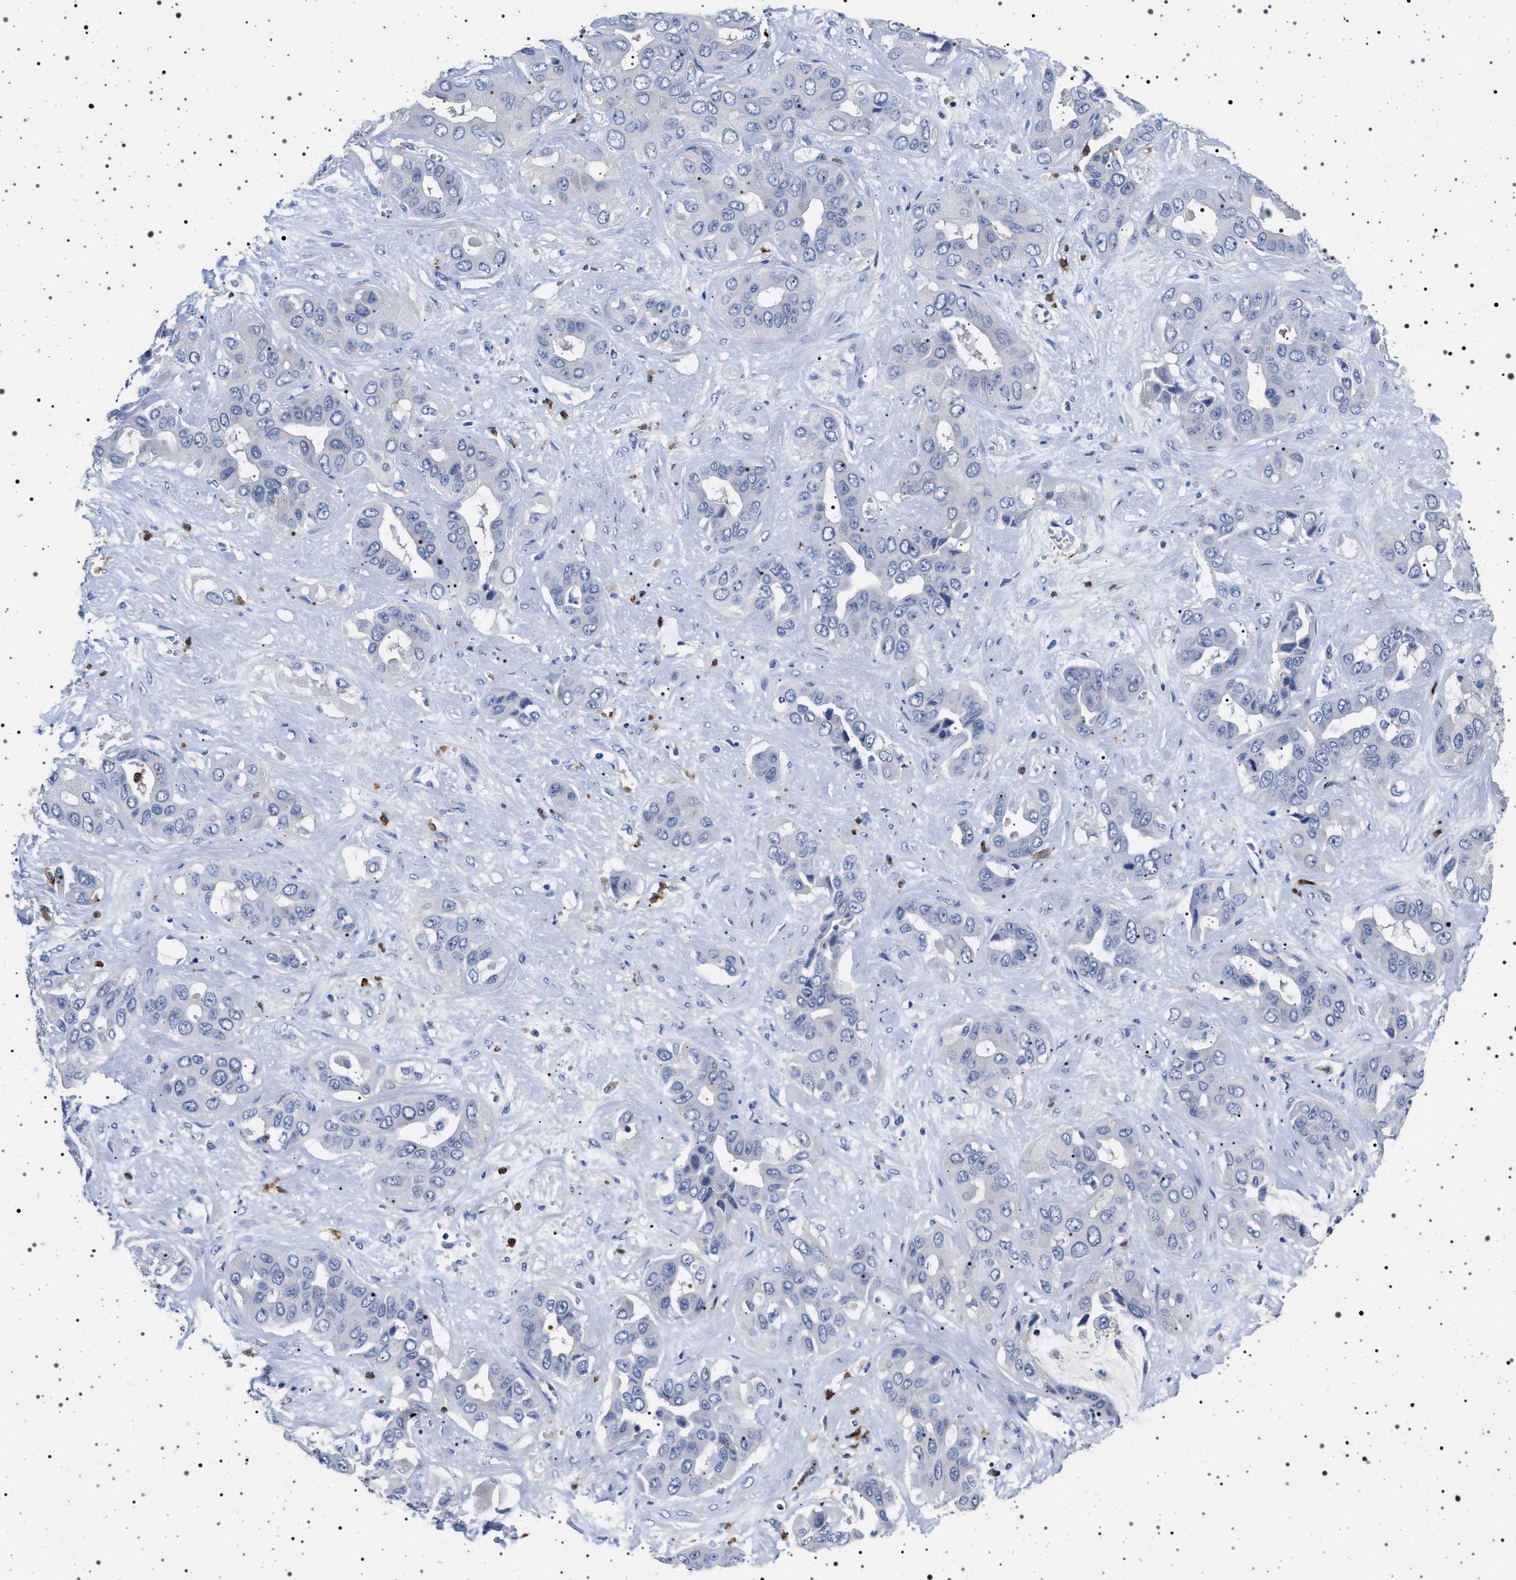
{"staining": {"intensity": "negative", "quantity": "none", "location": "none"}, "tissue": "liver cancer", "cell_type": "Tumor cells", "image_type": "cancer", "snomed": [{"axis": "morphology", "description": "Cholangiocarcinoma"}, {"axis": "topography", "description": "Liver"}], "caption": "Liver cancer (cholangiocarcinoma) was stained to show a protein in brown. There is no significant expression in tumor cells.", "gene": "NAT9", "patient": {"sex": "female", "age": 52}}